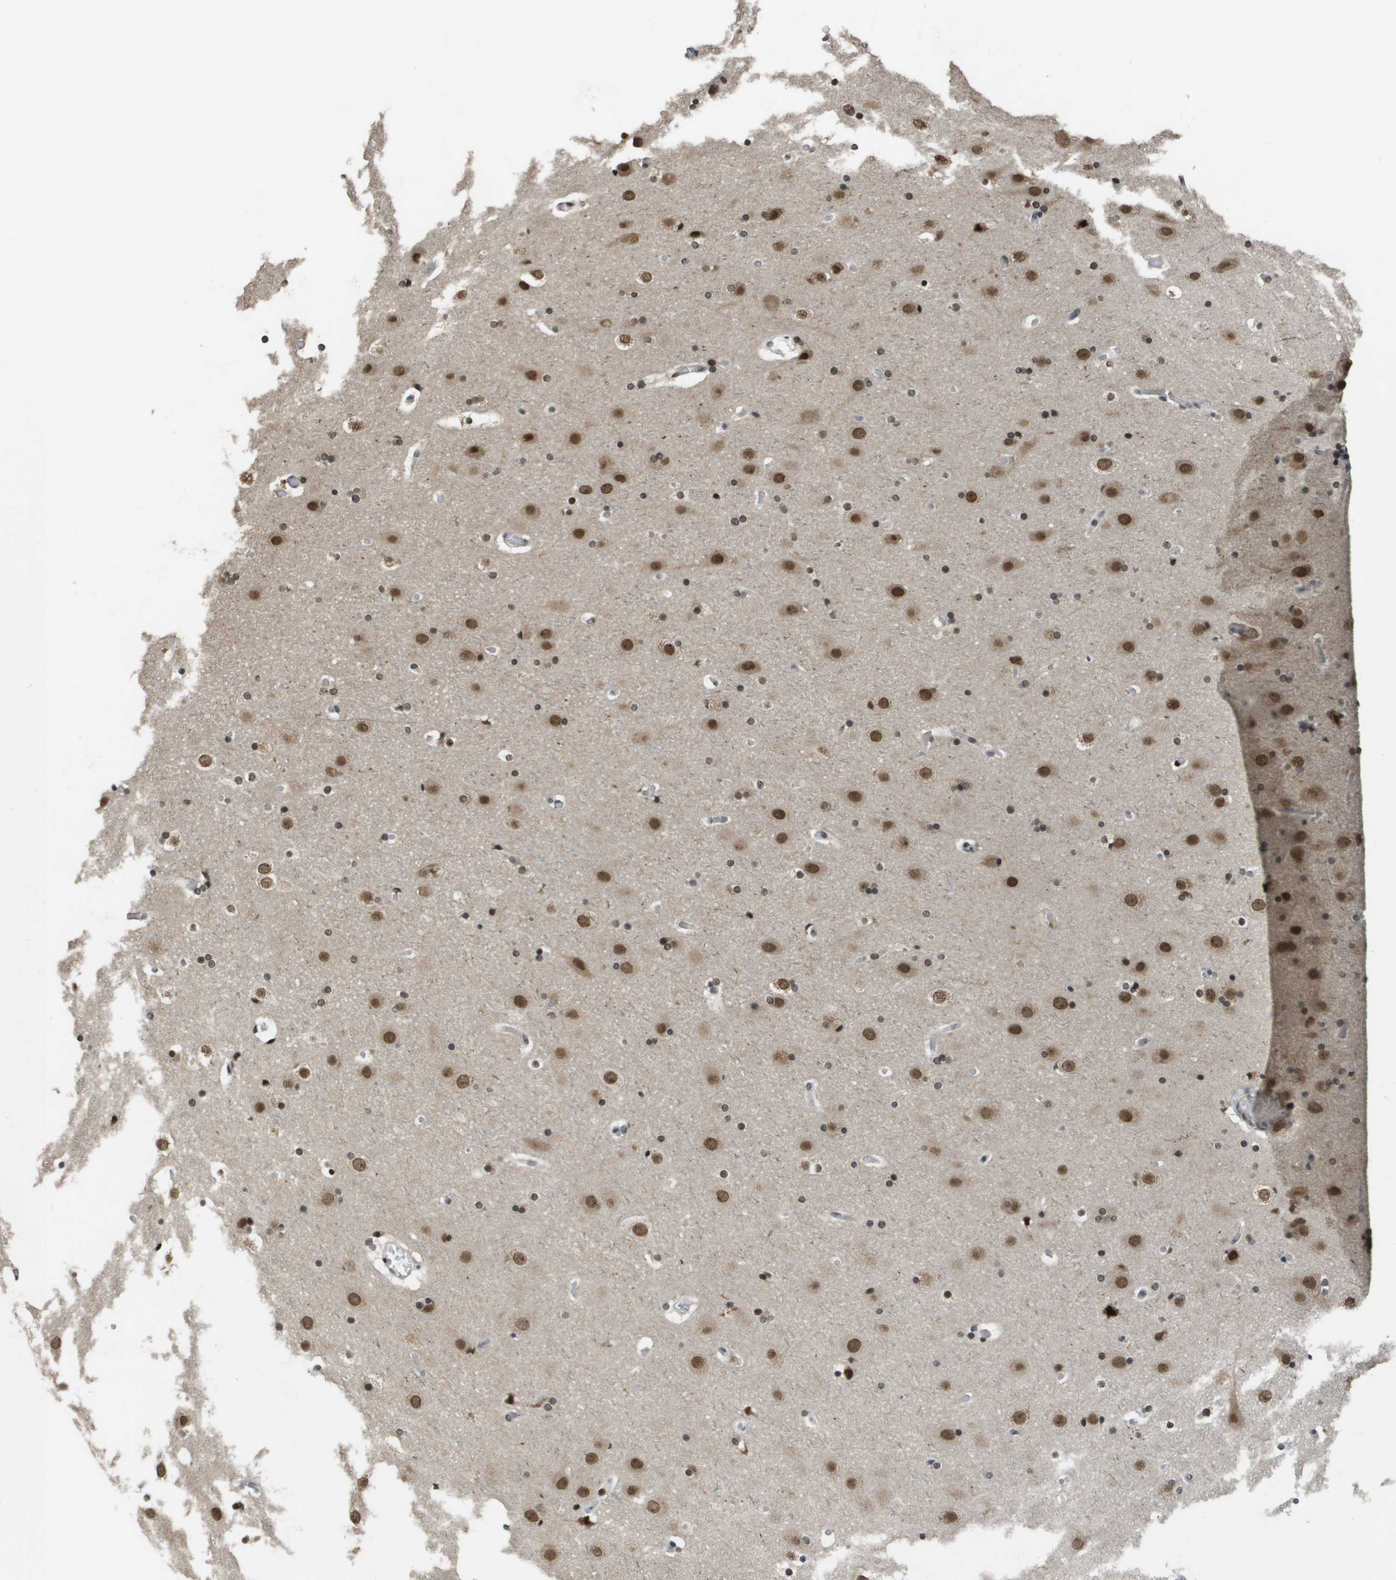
{"staining": {"intensity": "weak", "quantity": ">75%", "location": "nuclear"}, "tissue": "cerebral cortex", "cell_type": "Endothelial cells", "image_type": "normal", "snomed": [{"axis": "morphology", "description": "Normal tissue, NOS"}, {"axis": "topography", "description": "Cerebral cortex"}], "caption": "A histopathology image showing weak nuclear expression in approximately >75% of endothelial cells in normal cerebral cortex, as visualized by brown immunohistochemical staining.", "gene": "KAT5", "patient": {"sex": "male", "age": 57}}